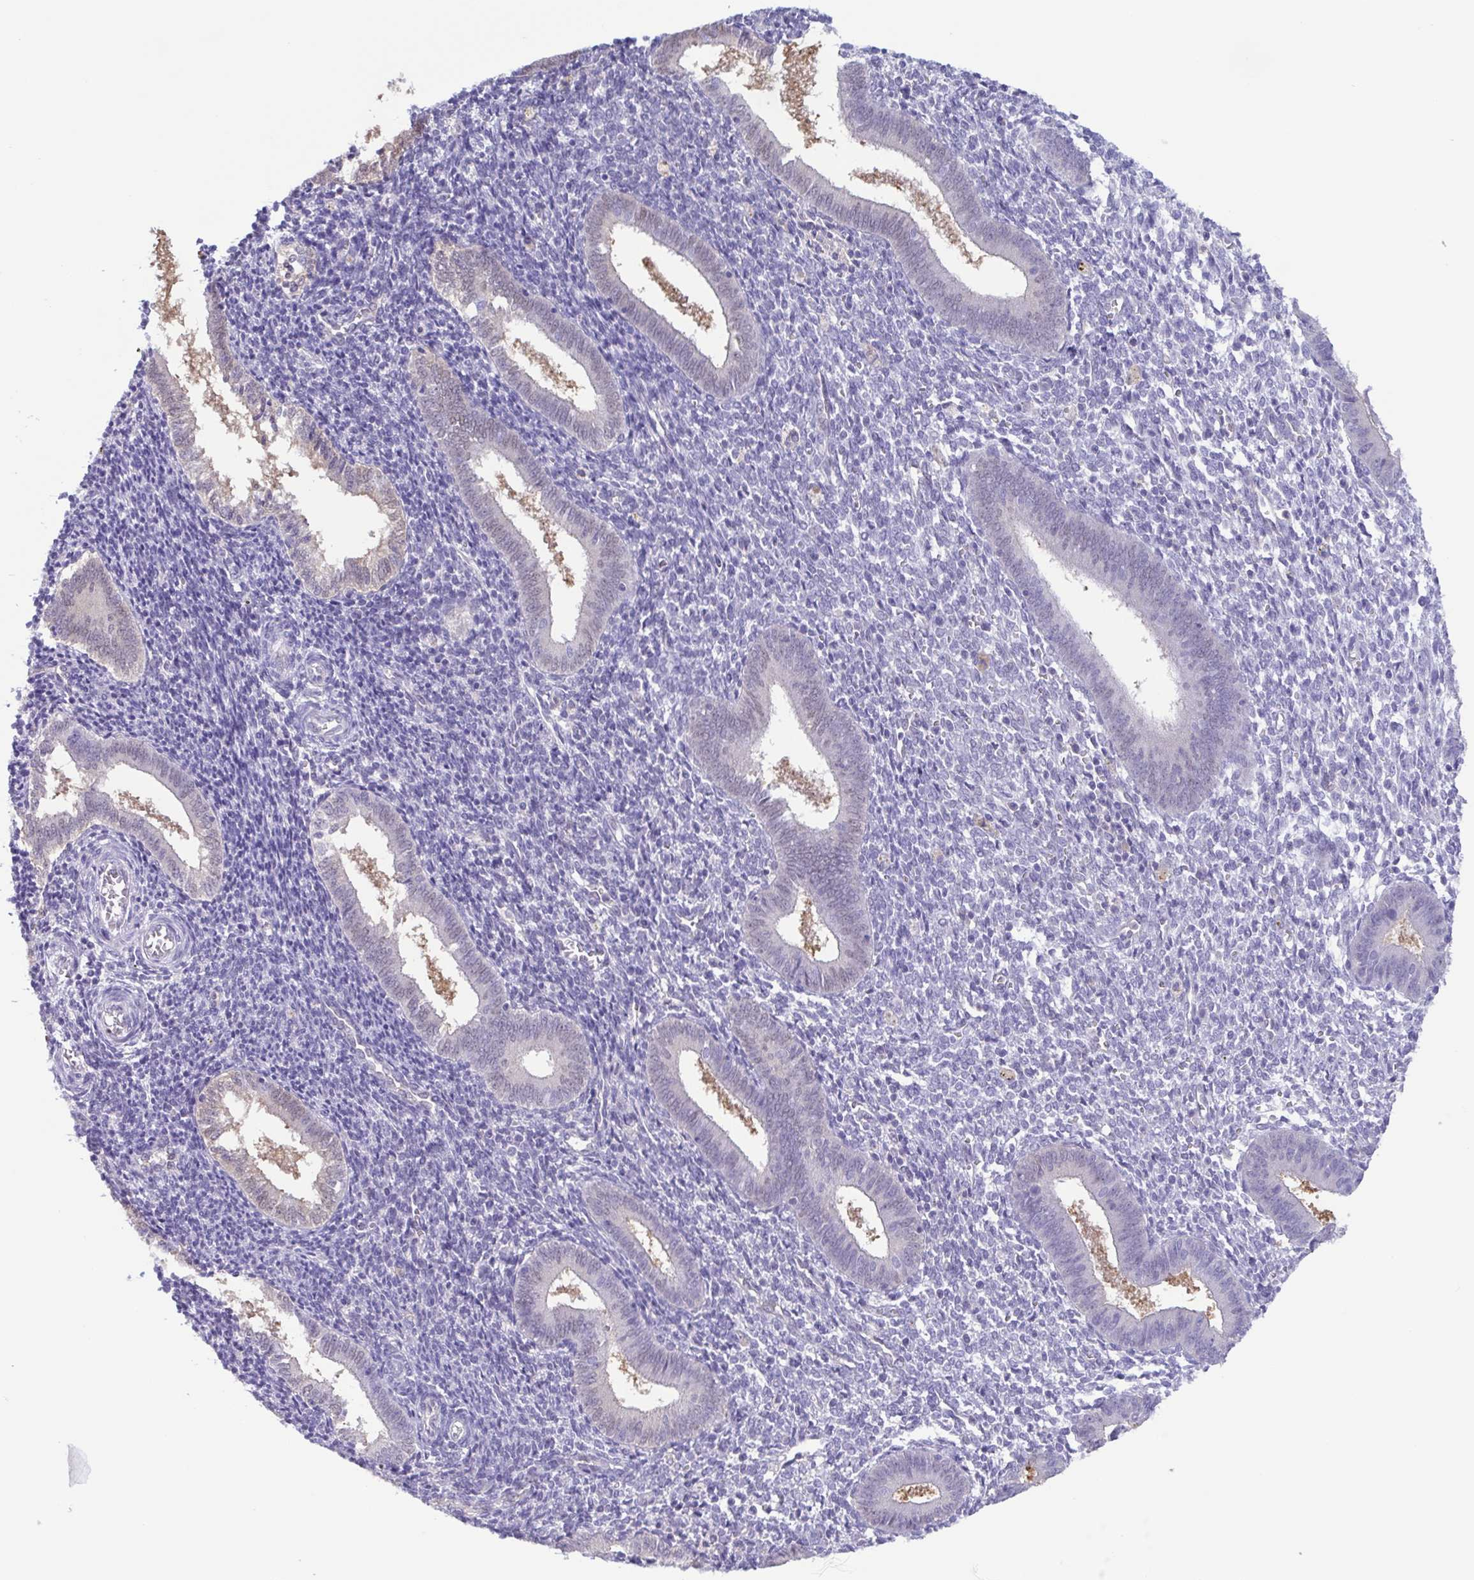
{"staining": {"intensity": "negative", "quantity": "none", "location": "none"}, "tissue": "endometrium", "cell_type": "Cells in endometrial stroma", "image_type": "normal", "snomed": [{"axis": "morphology", "description": "Normal tissue, NOS"}, {"axis": "topography", "description": "Endometrium"}], "caption": "DAB (3,3'-diaminobenzidine) immunohistochemical staining of unremarkable endometrium reveals no significant staining in cells in endometrial stroma. (Brightfield microscopy of DAB (3,3'-diaminobenzidine) immunohistochemistry (IHC) at high magnification).", "gene": "LDHC", "patient": {"sex": "female", "age": 25}}